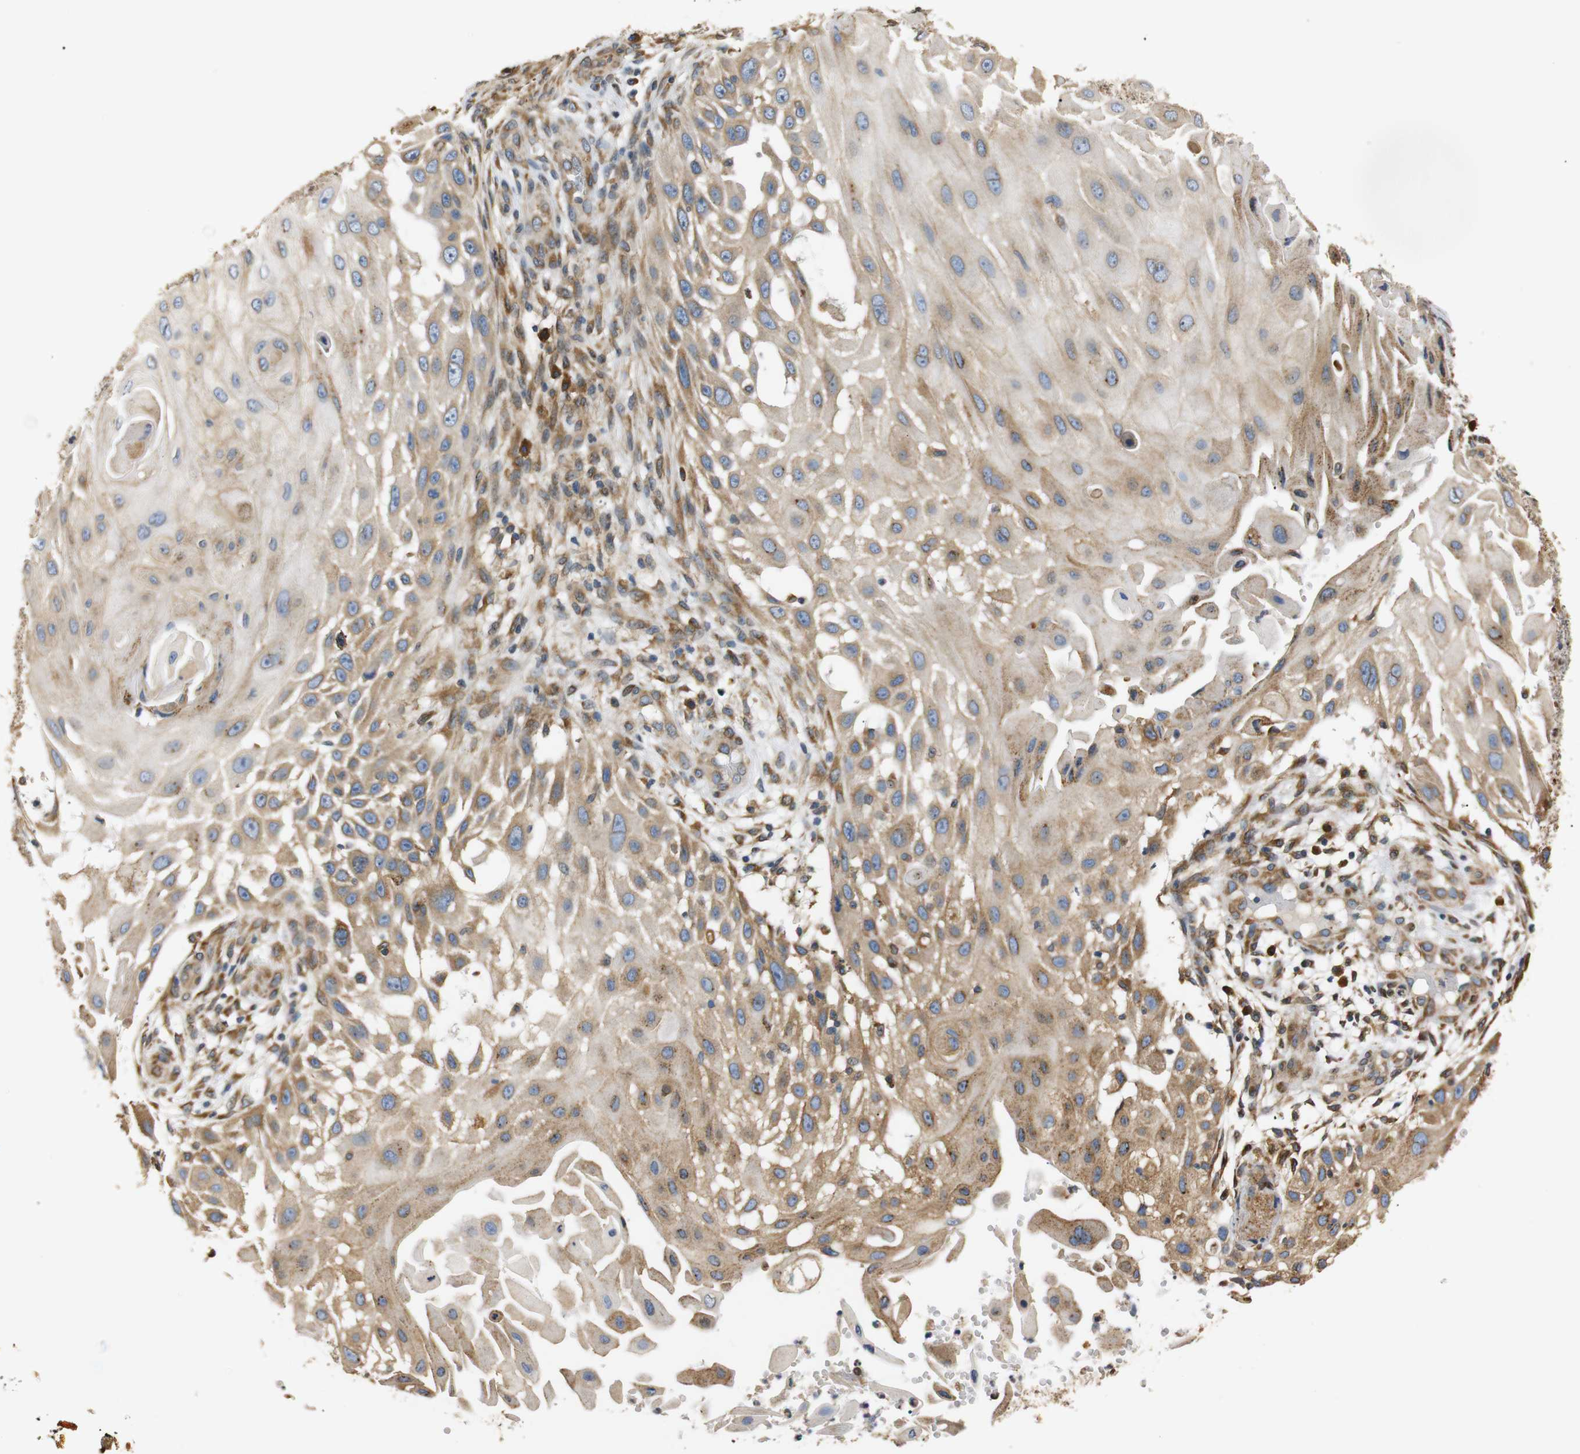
{"staining": {"intensity": "moderate", "quantity": "25%-75%", "location": "cytoplasmic/membranous"}, "tissue": "skin cancer", "cell_type": "Tumor cells", "image_type": "cancer", "snomed": [{"axis": "morphology", "description": "Squamous cell carcinoma, NOS"}, {"axis": "topography", "description": "Skin"}], "caption": "IHC of squamous cell carcinoma (skin) shows medium levels of moderate cytoplasmic/membranous positivity in about 25%-75% of tumor cells.", "gene": "TMED2", "patient": {"sex": "female", "age": 44}}